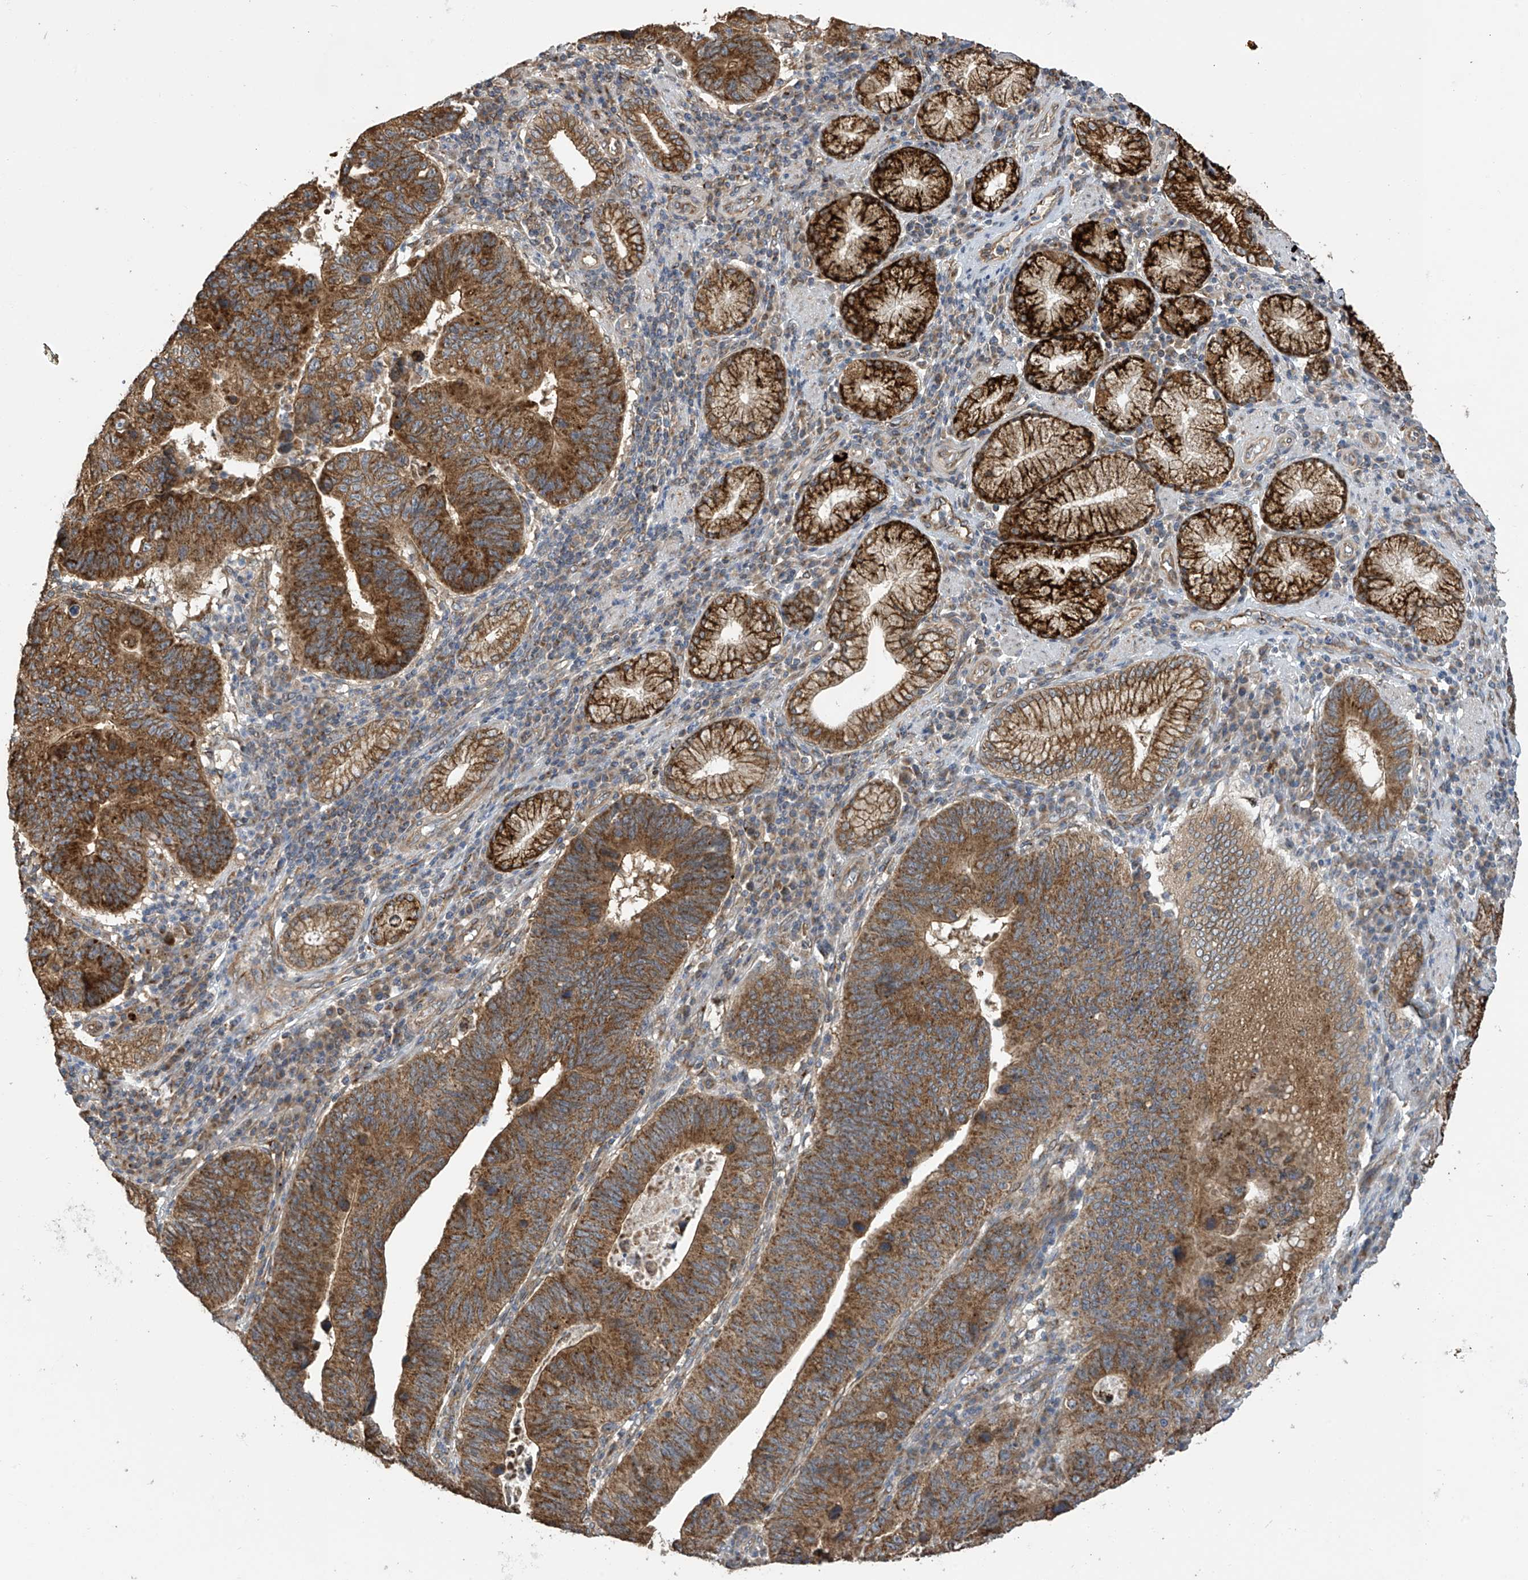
{"staining": {"intensity": "moderate", "quantity": ">75%", "location": "cytoplasmic/membranous"}, "tissue": "stomach cancer", "cell_type": "Tumor cells", "image_type": "cancer", "snomed": [{"axis": "morphology", "description": "Adenocarcinoma, NOS"}, {"axis": "topography", "description": "Stomach"}], "caption": "A micrograph showing moderate cytoplasmic/membranous expression in approximately >75% of tumor cells in stomach cancer, as visualized by brown immunohistochemical staining.", "gene": "PNPT1", "patient": {"sex": "male", "age": 59}}